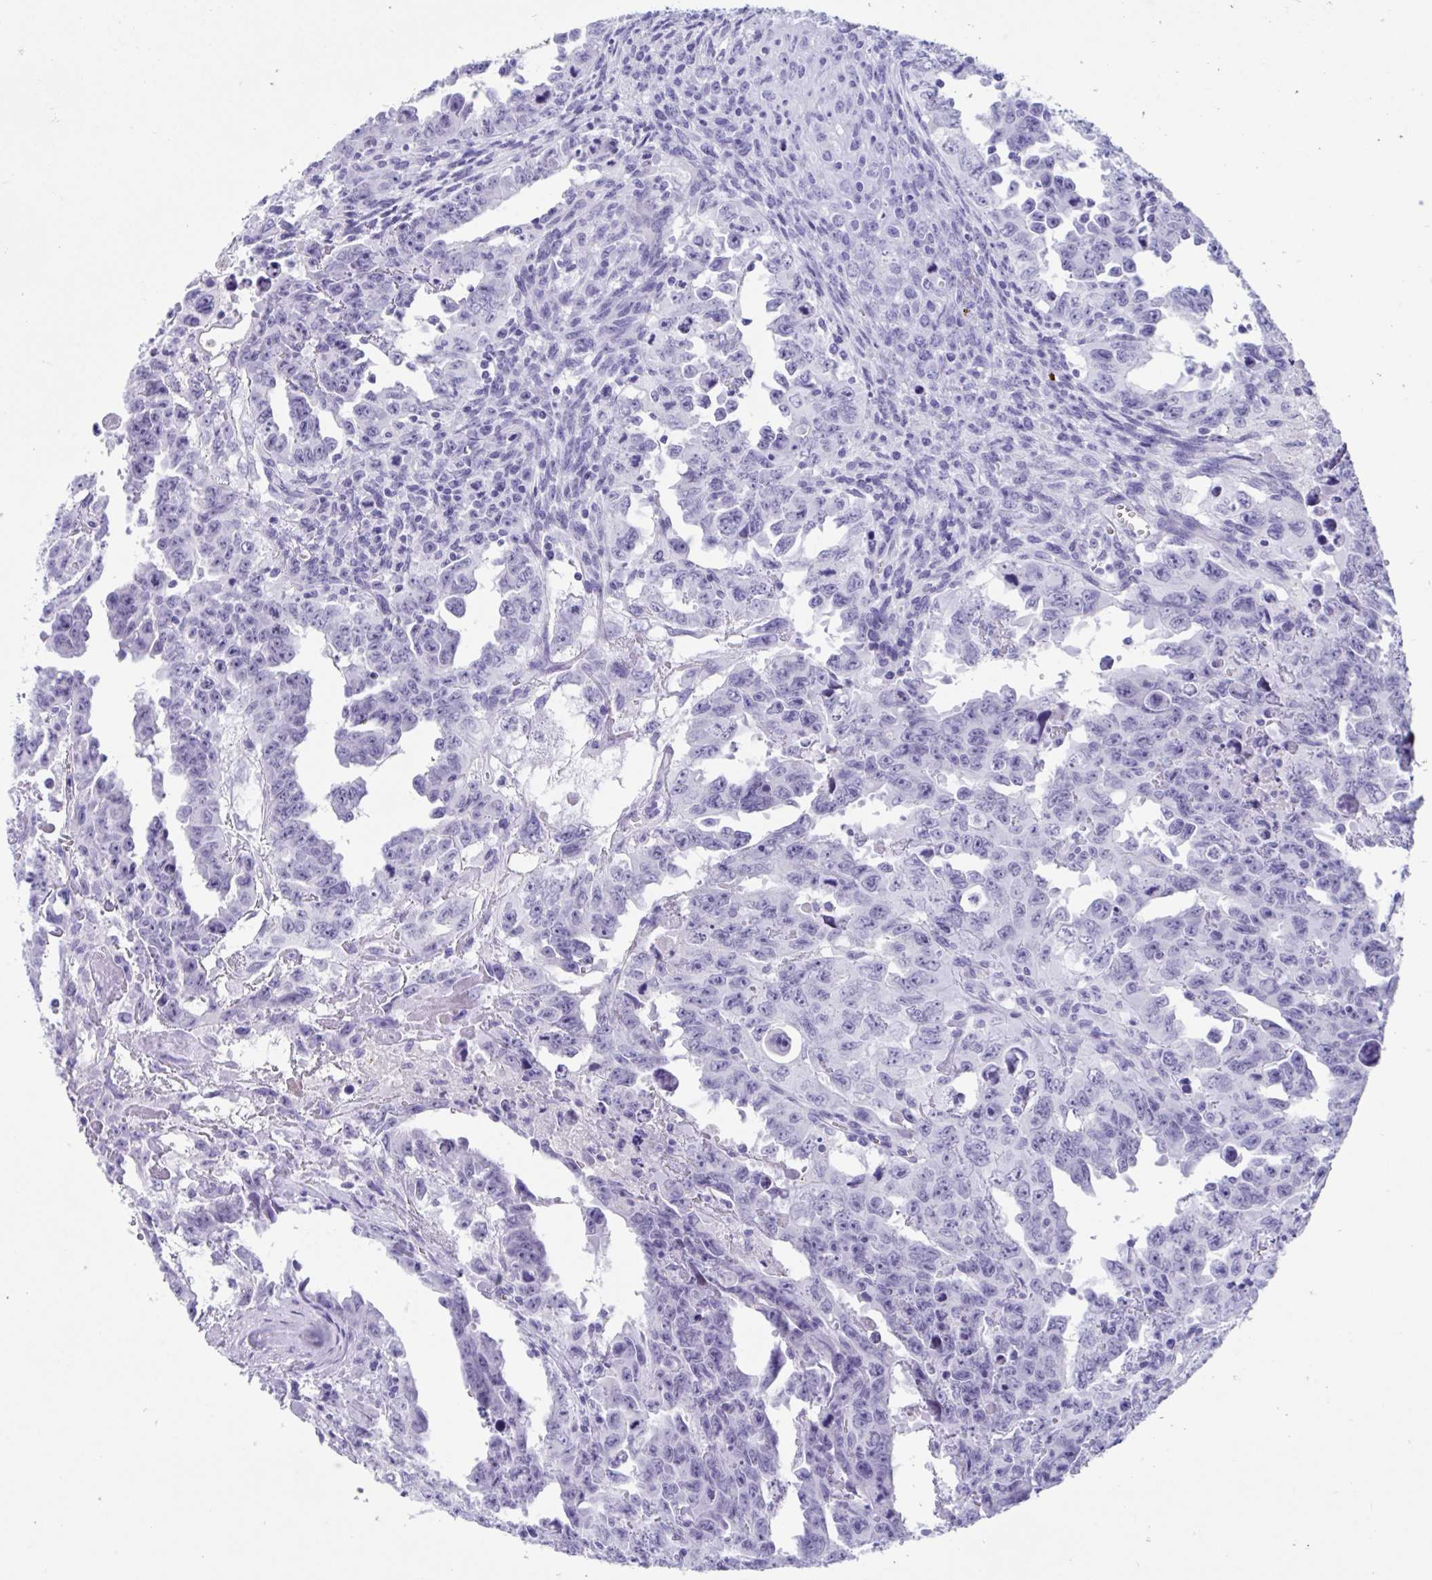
{"staining": {"intensity": "negative", "quantity": "none", "location": "none"}, "tissue": "testis cancer", "cell_type": "Tumor cells", "image_type": "cancer", "snomed": [{"axis": "morphology", "description": "Carcinoma, Embryonal, NOS"}, {"axis": "topography", "description": "Testis"}], "caption": "An IHC histopathology image of testis cancer is shown. There is no staining in tumor cells of testis cancer.", "gene": "TMEM35A", "patient": {"sex": "male", "age": 24}}